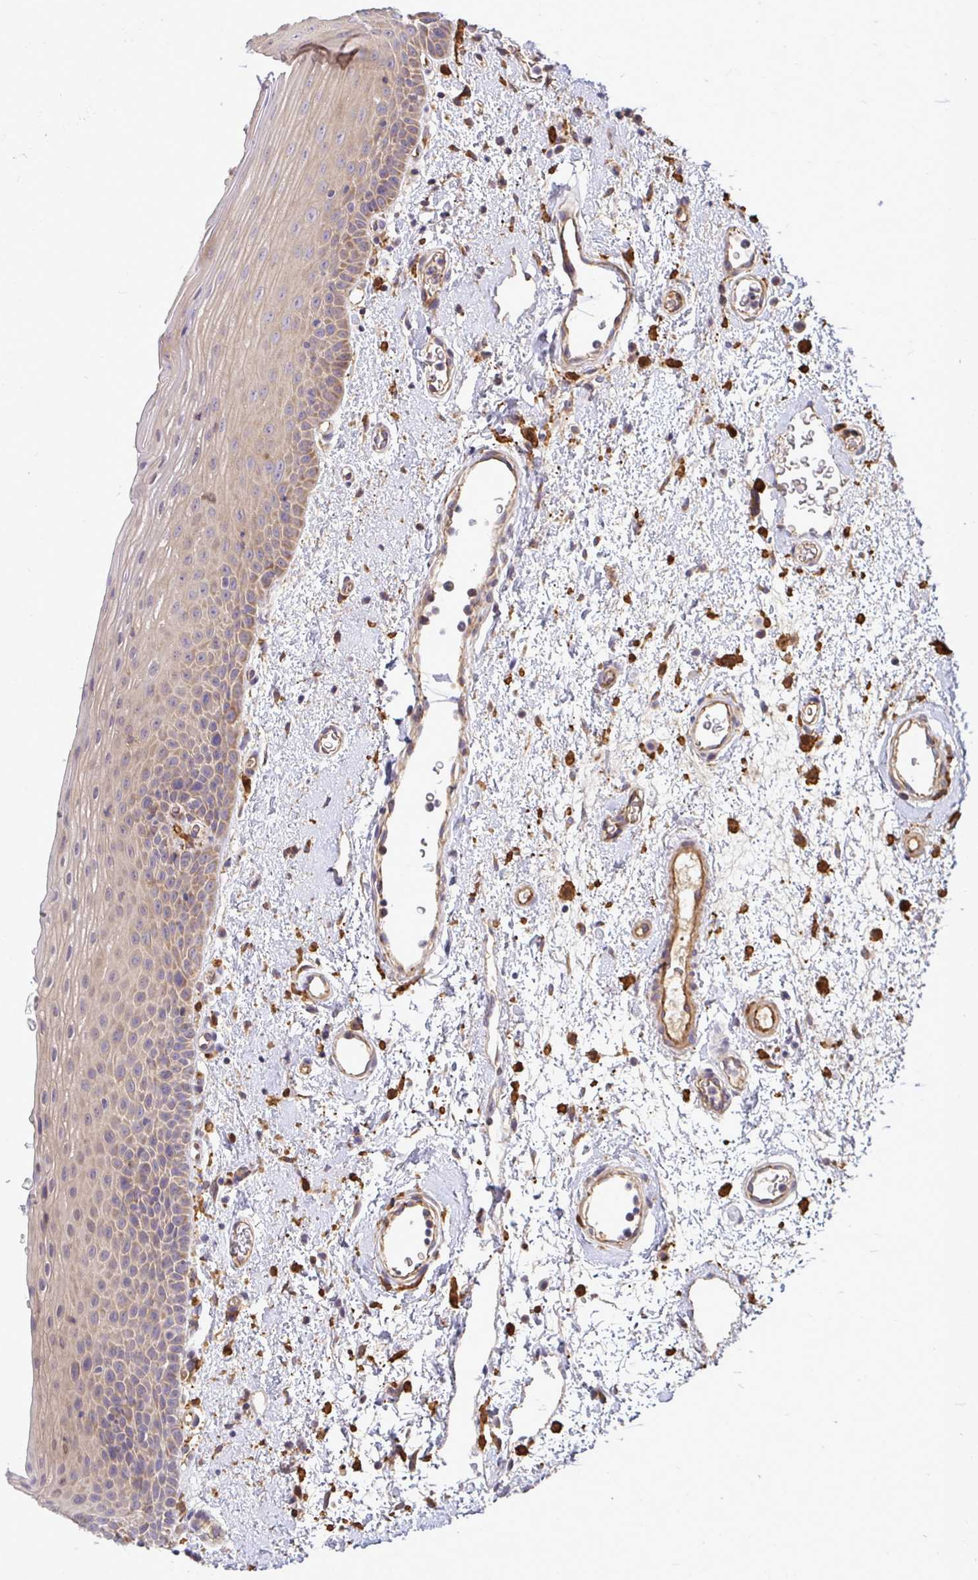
{"staining": {"intensity": "weak", "quantity": "<25%", "location": "cytoplasmic/membranous"}, "tissue": "oral mucosa", "cell_type": "Squamous epithelial cells", "image_type": "normal", "snomed": [{"axis": "morphology", "description": "Normal tissue, NOS"}, {"axis": "topography", "description": "Oral tissue"}, {"axis": "topography", "description": "Head-Neck"}], "caption": "Immunohistochemistry (IHC) histopathology image of benign human oral mucosa stained for a protein (brown), which reveals no staining in squamous epithelial cells. (Immunohistochemistry, brightfield microscopy, high magnification).", "gene": "B4GALT6", "patient": {"sex": "female", "age": 55}}